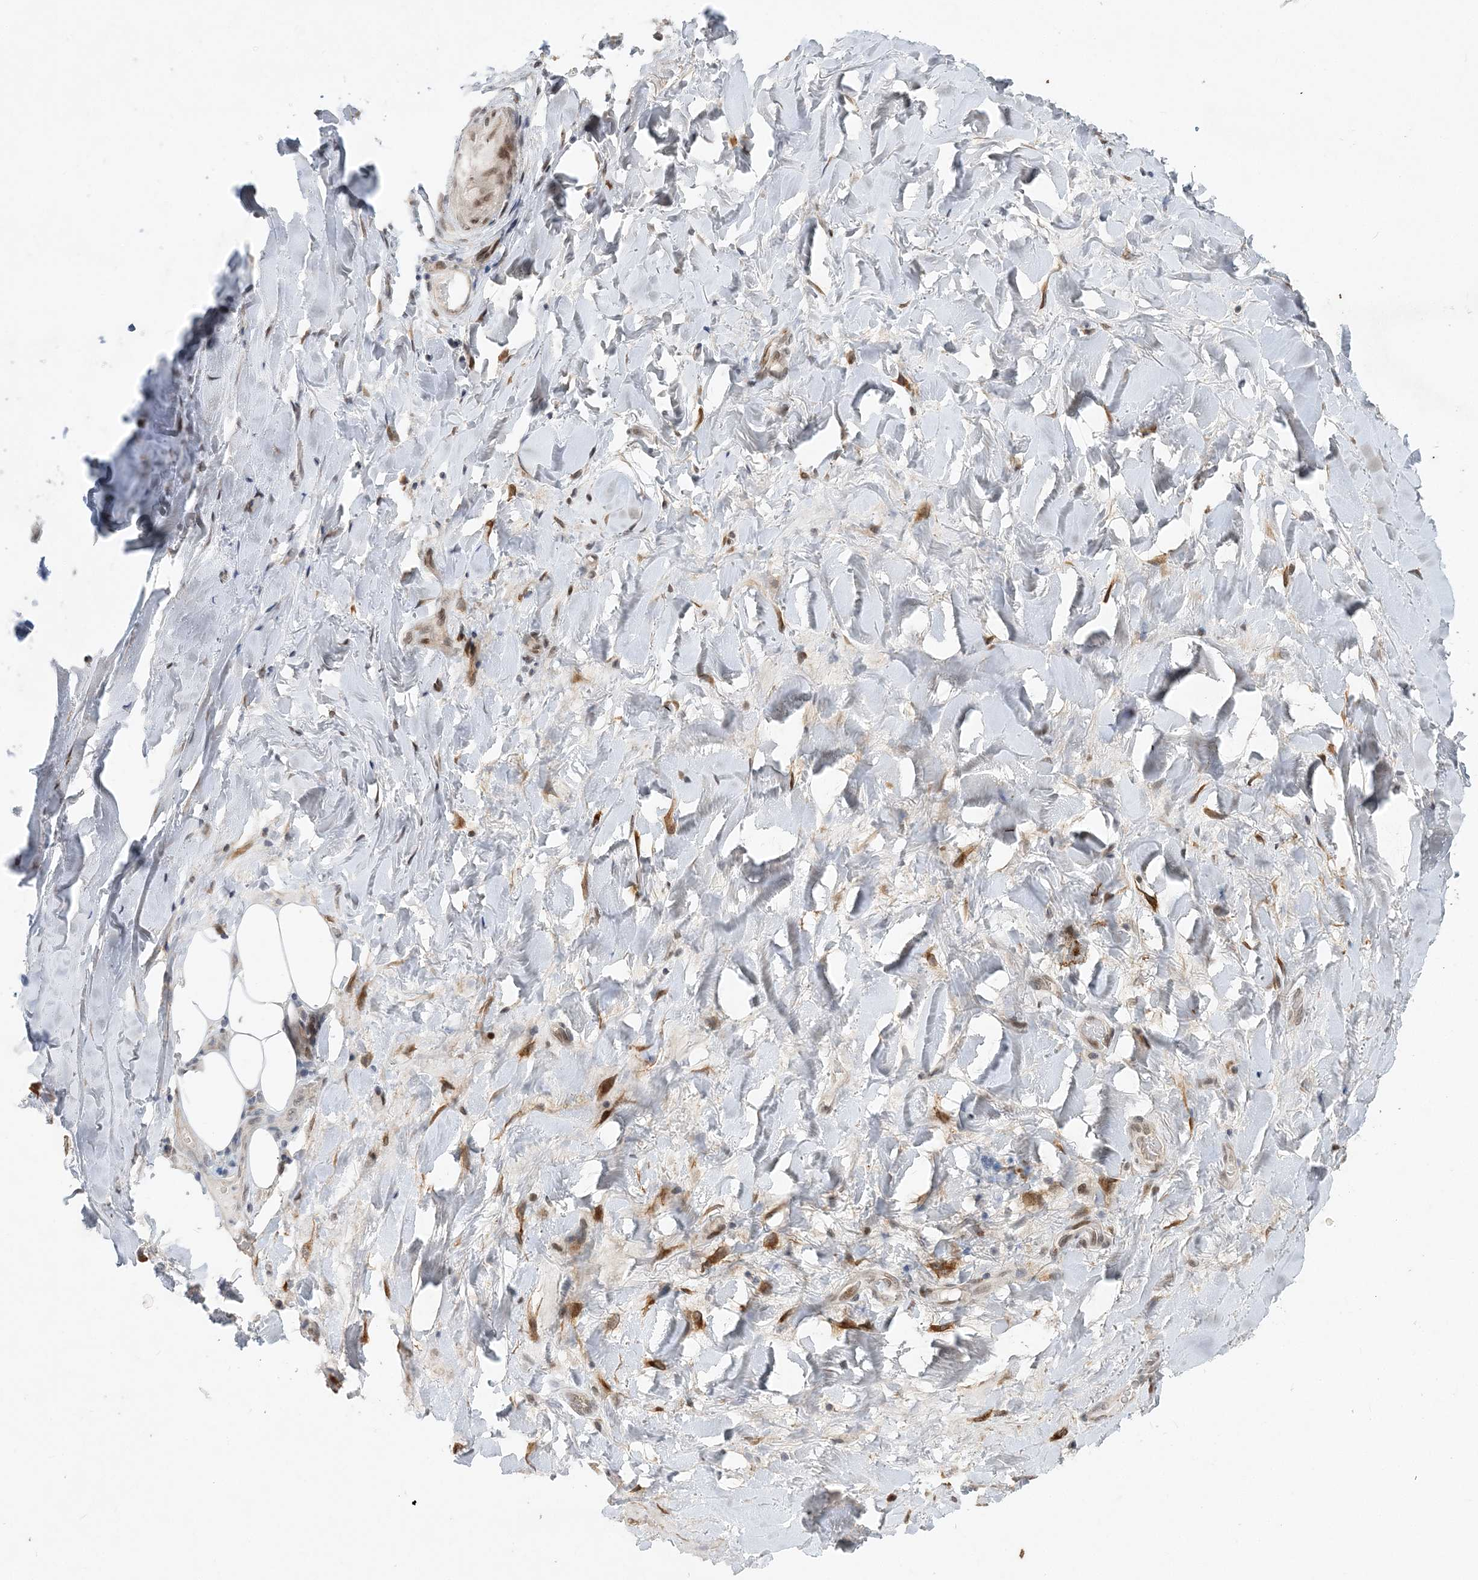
{"staining": {"intensity": "negative", "quantity": "none", "location": "none"}, "tissue": "adipose tissue", "cell_type": "Adipocytes", "image_type": "normal", "snomed": [{"axis": "morphology", "description": "Normal tissue, NOS"}, {"axis": "morphology", "description": "Squamous cell carcinoma, NOS"}, {"axis": "topography", "description": "Lymph node"}, {"axis": "topography", "description": "Bronchus"}, {"axis": "topography", "description": "Lung"}], "caption": "Immunohistochemical staining of unremarkable adipose tissue displays no significant expression in adipocytes.", "gene": "WAC", "patient": {"sex": "male", "age": 66}}